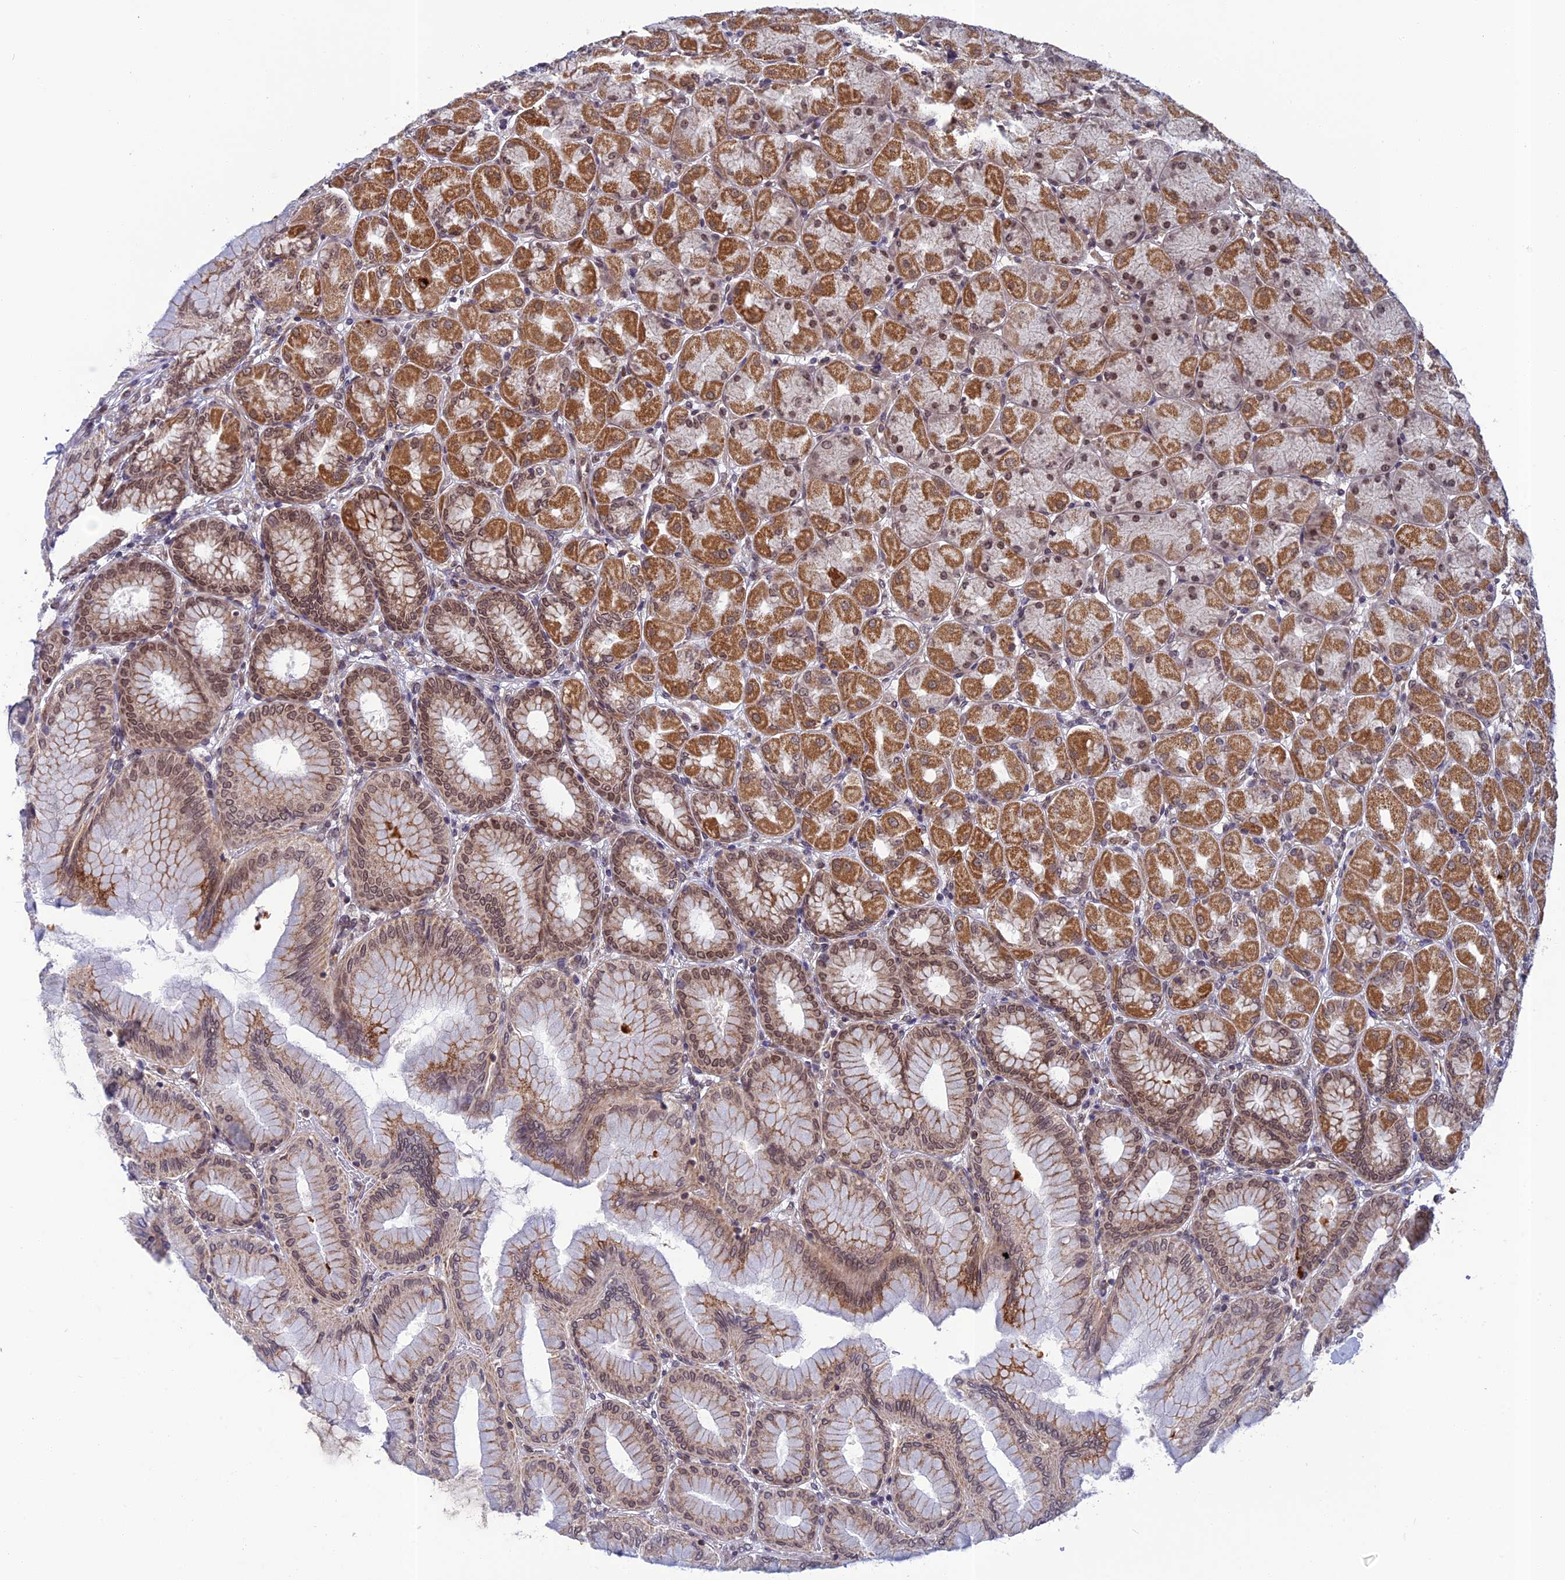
{"staining": {"intensity": "moderate", "quantity": ">75%", "location": "cytoplasmic/membranous,nuclear"}, "tissue": "stomach", "cell_type": "Glandular cells", "image_type": "normal", "snomed": [{"axis": "morphology", "description": "Normal tissue, NOS"}, {"axis": "topography", "description": "Stomach, upper"}], "caption": "Immunohistochemical staining of benign human stomach displays >75% levels of moderate cytoplasmic/membranous,nuclear protein positivity in approximately >75% of glandular cells. (IHC, brightfield microscopy, high magnification).", "gene": "REXO1", "patient": {"sex": "female", "age": 56}}